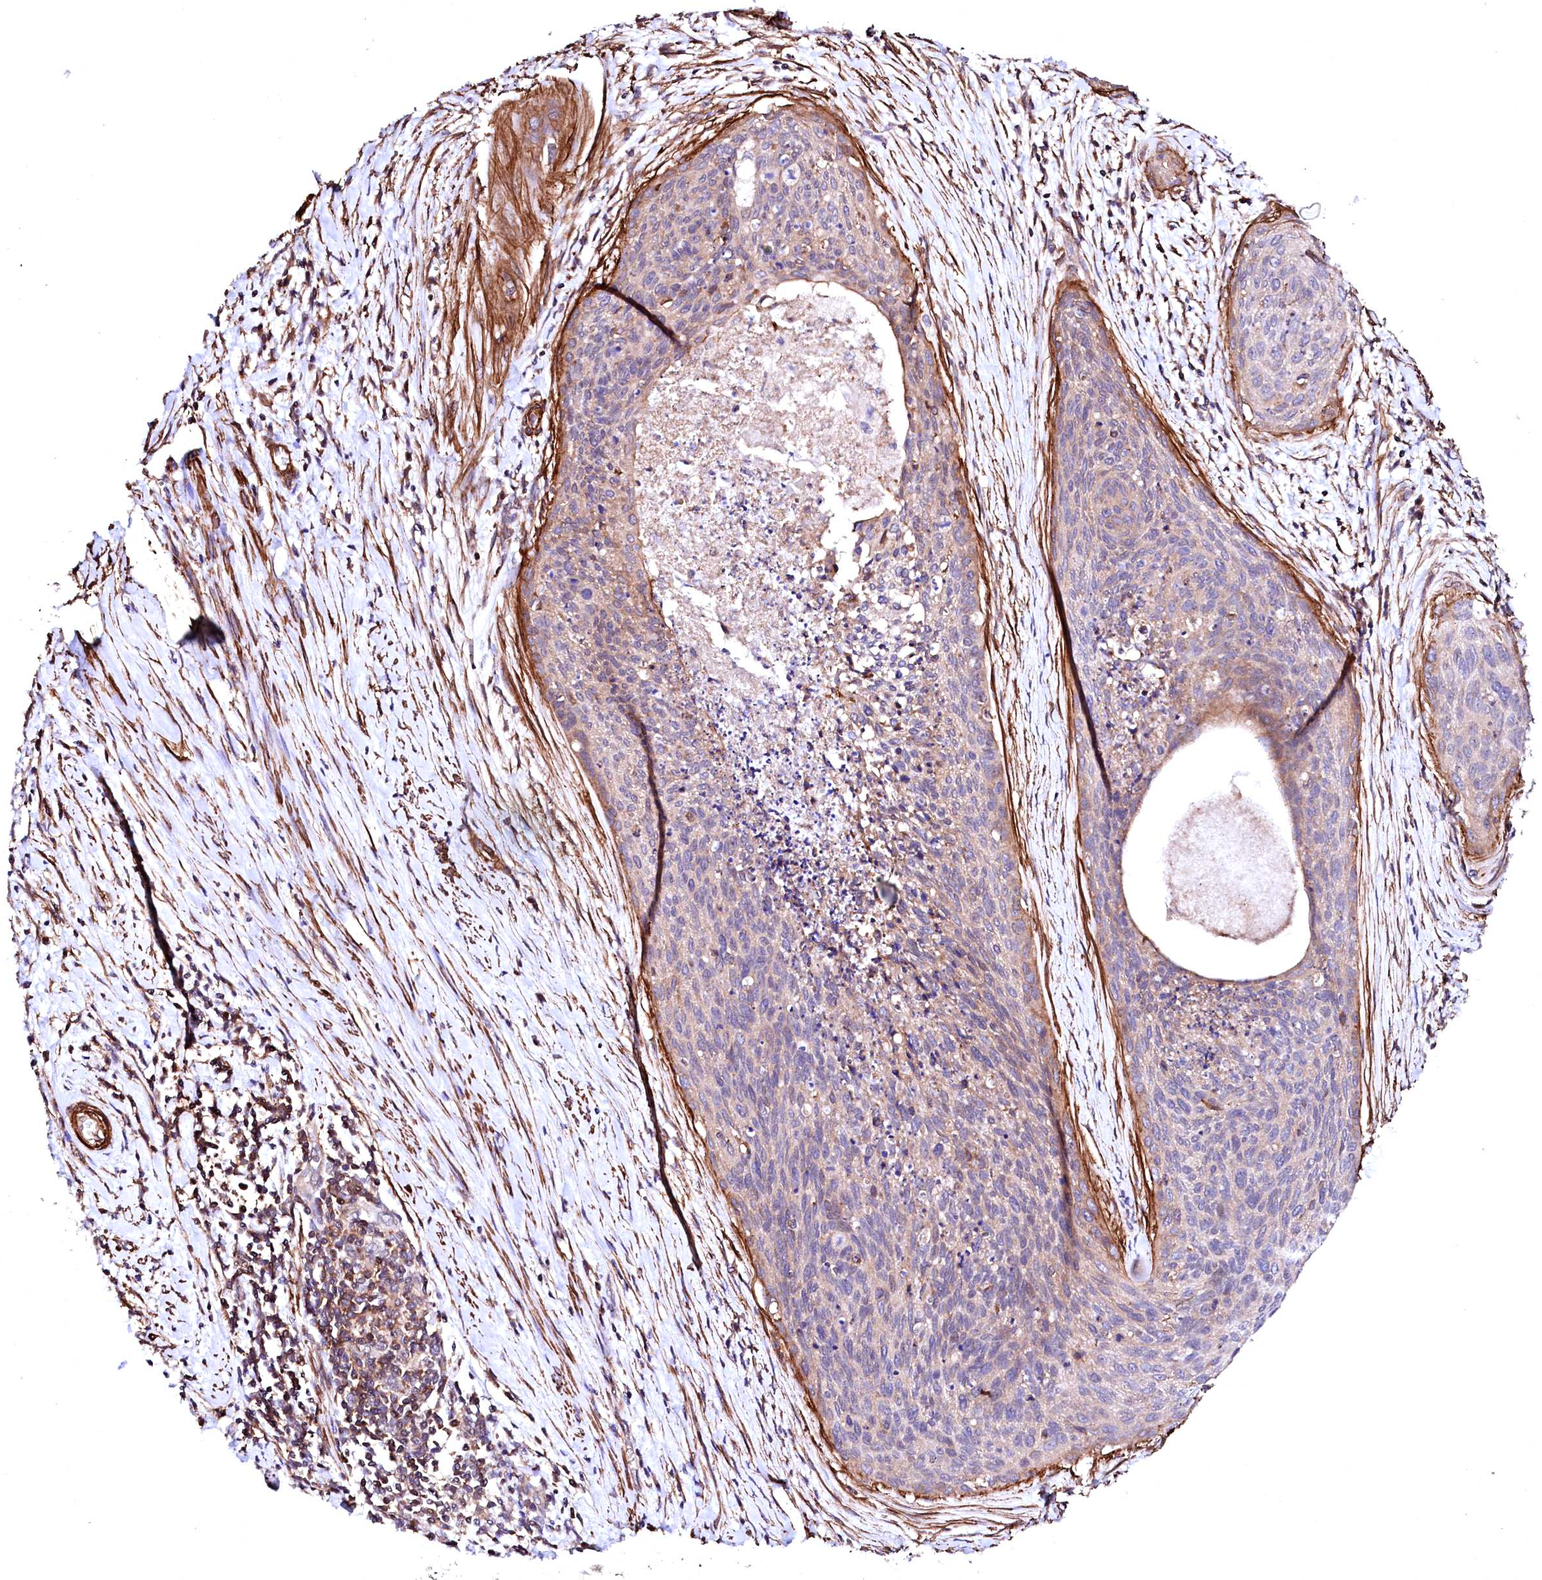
{"staining": {"intensity": "weak", "quantity": "<25%", "location": "cytoplasmic/membranous"}, "tissue": "cervical cancer", "cell_type": "Tumor cells", "image_type": "cancer", "snomed": [{"axis": "morphology", "description": "Squamous cell carcinoma, NOS"}, {"axis": "topography", "description": "Cervix"}], "caption": "This photomicrograph is of cervical cancer stained with immunohistochemistry to label a protein in brown with the nuclei are counter-stained blue. There is no expression in tumor cells.", "gene": "GPR176", "patient": {"sex": "female", "age": 55}}